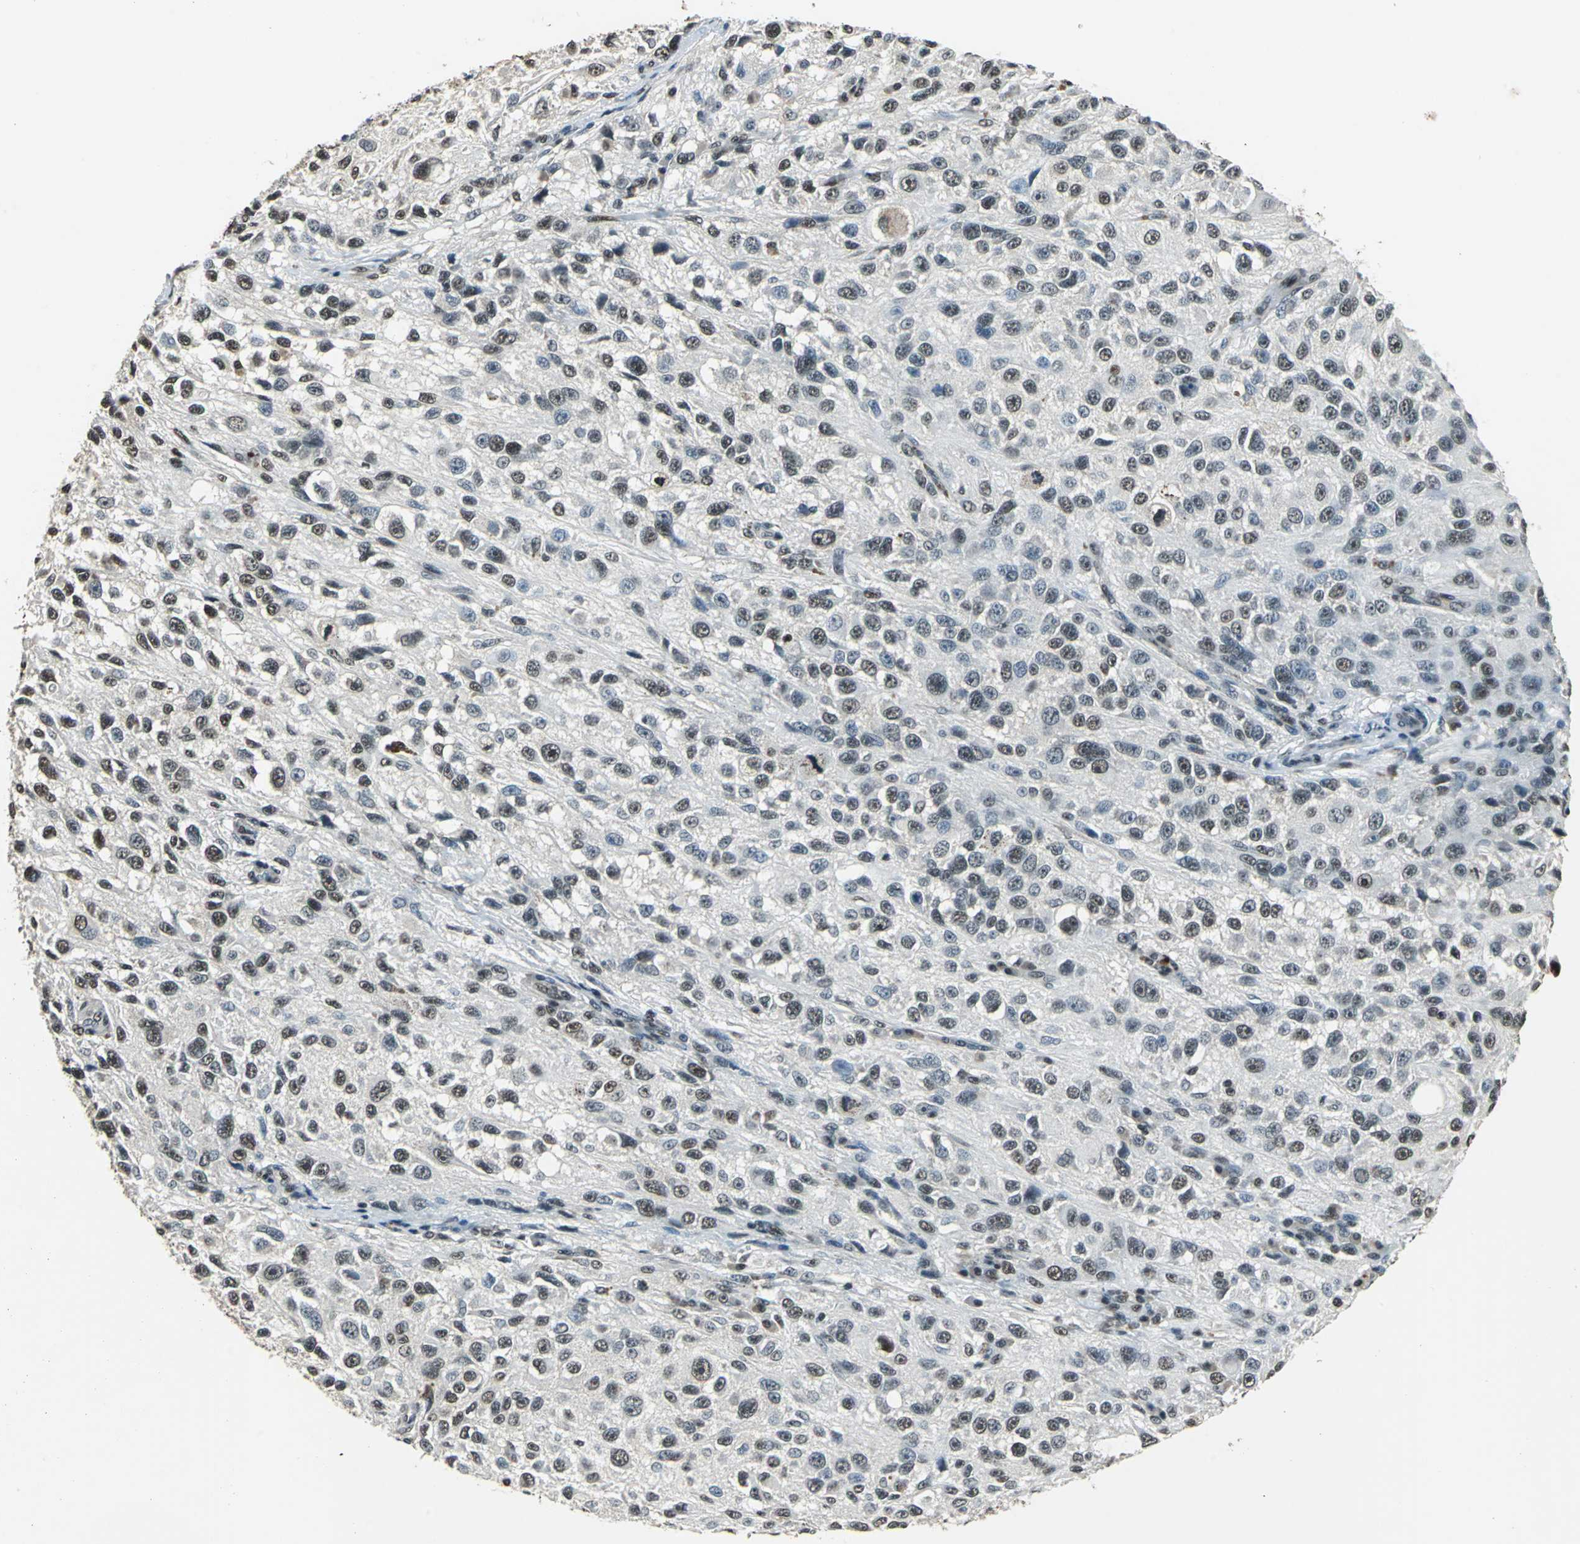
{"staining": {"intensity": "moderate", "quantity": ">75%", "location": "nuclear"}, "tissue": "melanoma", "cell_type": "Tumor cells", "image_type": "cancer", "snomed": [{"axis": "morphology", "description": "Necrosis, NOS"}, {"axis": "morphology", "description": "Malignant melanoma, NOS"}, {"axis": "topography", "description": "Skin"}], "caption": "Protein expression analysis of melanoma demonstrates moderate nuclear staining in about >75% of tumor cells.", "gene": "RBM14", "patient": {"sex": "female", "age": 87}}